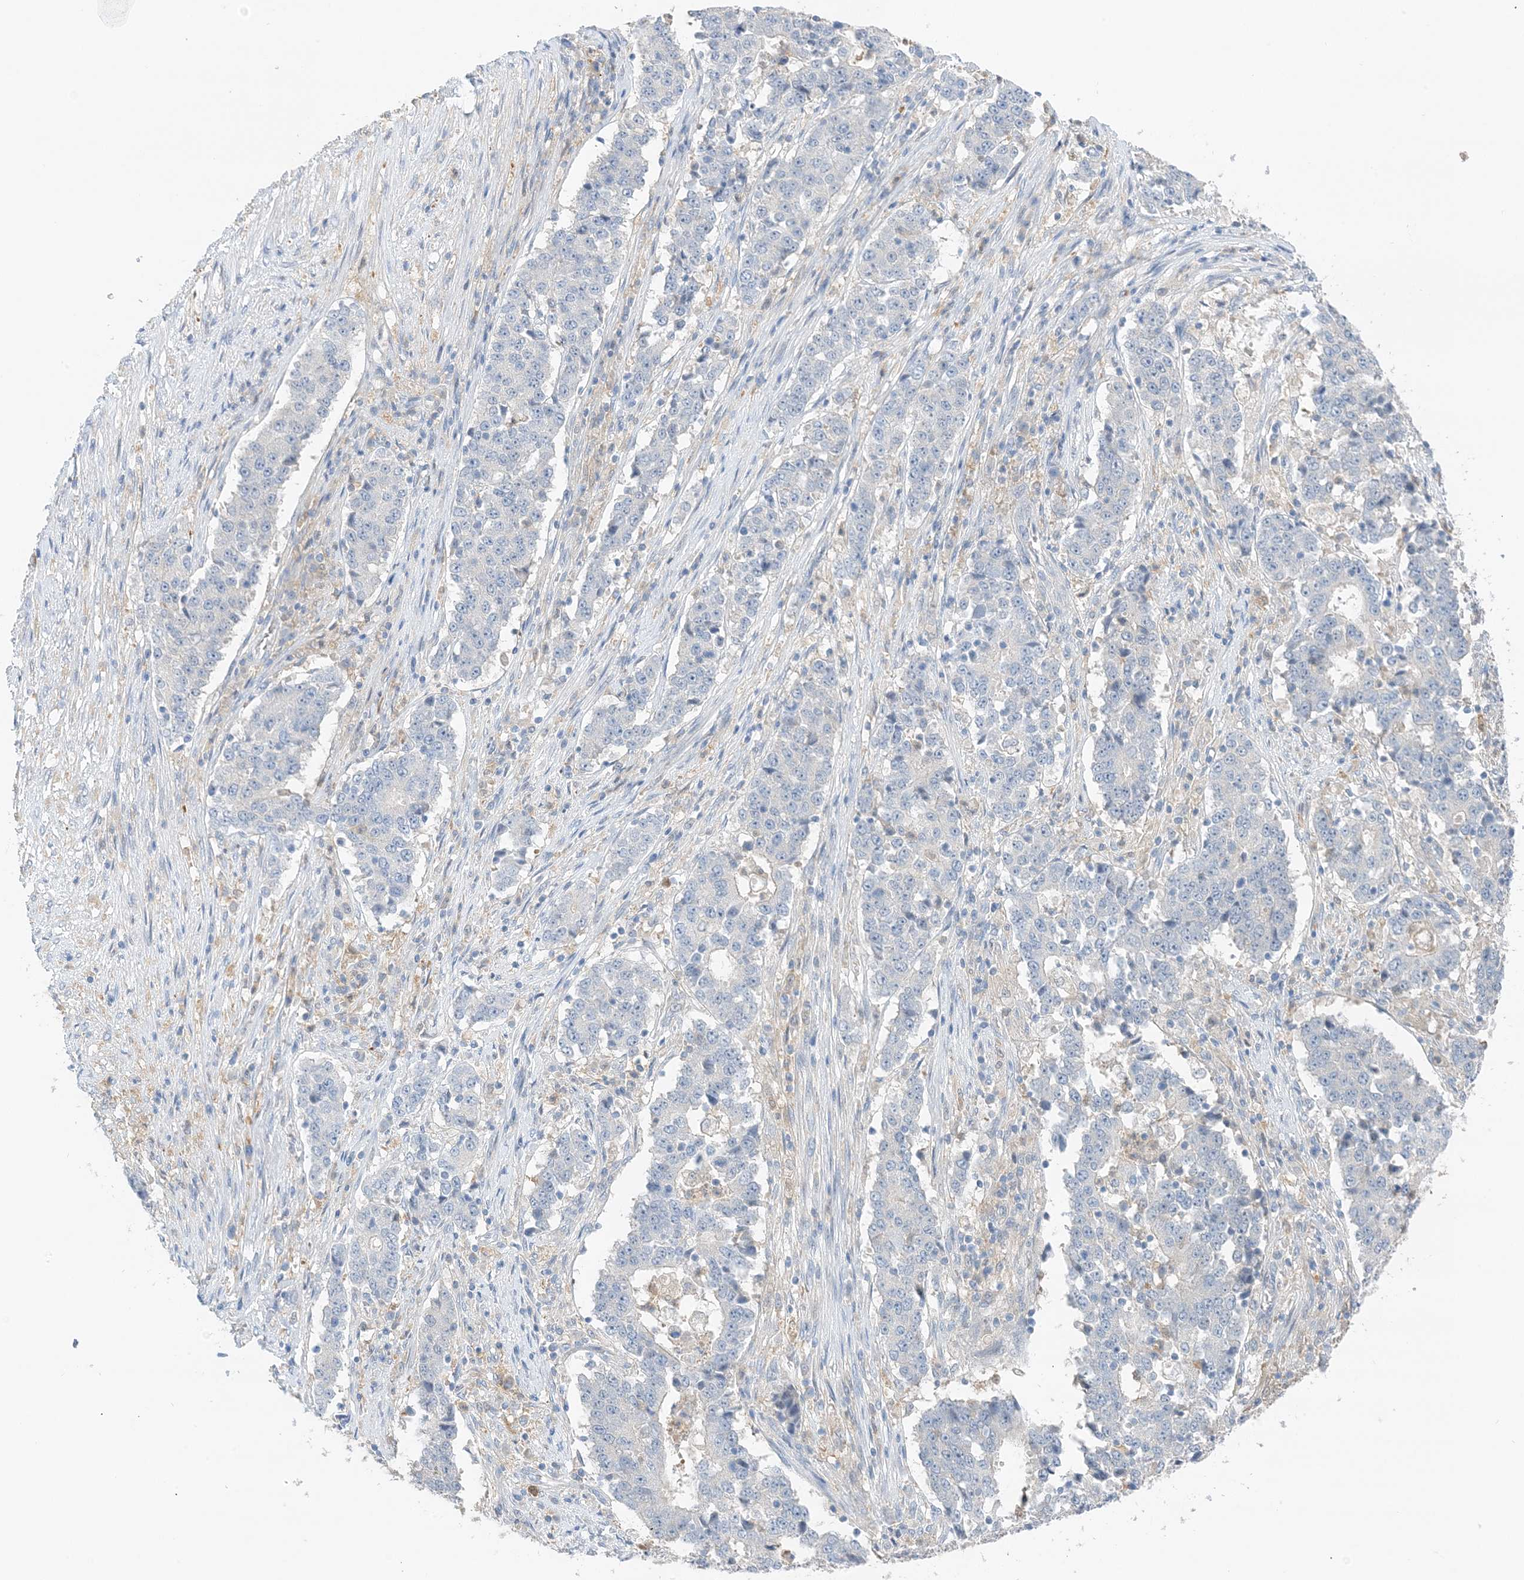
{"staining": {"intensity": "negative", "quantity": "none", "location": "none"}, "tissue": "stomach cancer", "cell_type": "Tumor cells", "image_type": "cancer", "snomed": [{"axis": "morphology", "description": "Adenocarcinoma, NOS"}, {"axis": "topography", "description": "Stomach"}], "caption": "Stomach cancer was stained to show a protein in brown. There is no significant staining in tumor cells.", "gene": "KIFBP", "patient": {"sex": "male", "age": 59}}